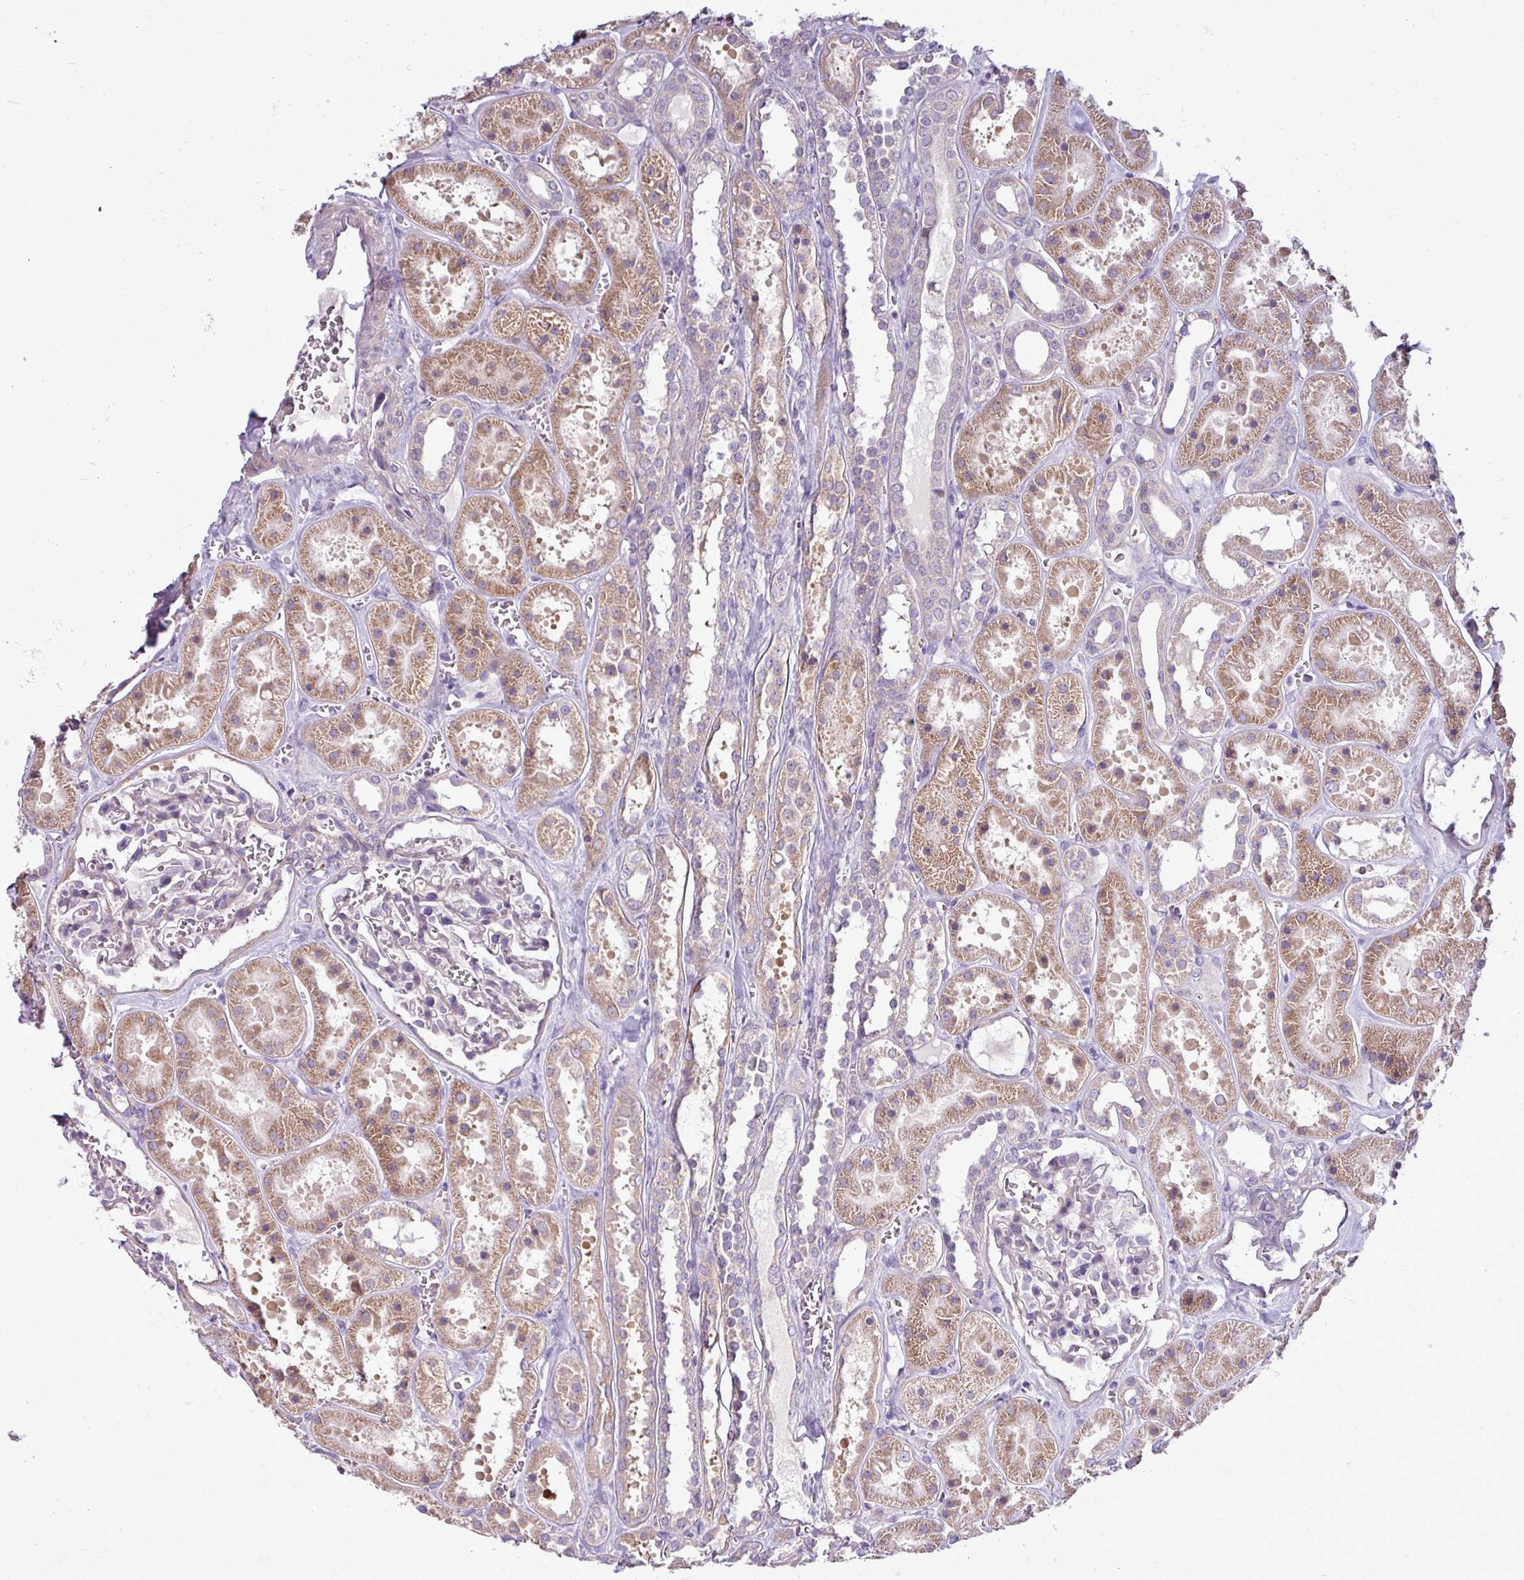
{"staining": {"intensity": "negative", "quantity": "none", "location": "none"}, "tissue": "kidney", "cell_type": "Cells in glomeruli", "image_type": "normal", "snomed": [{"axis": "morphology", "description": "Normal tissue, NOS"}, {"axis": "topography", "description": "Kidney"}], "caption": "Kidney stained for a protein using immunohistochemistry demonstrates no positivity cells in glomeruli.", "gene": "AGAP4", "patient": {"sex": "female", "age": 41}}